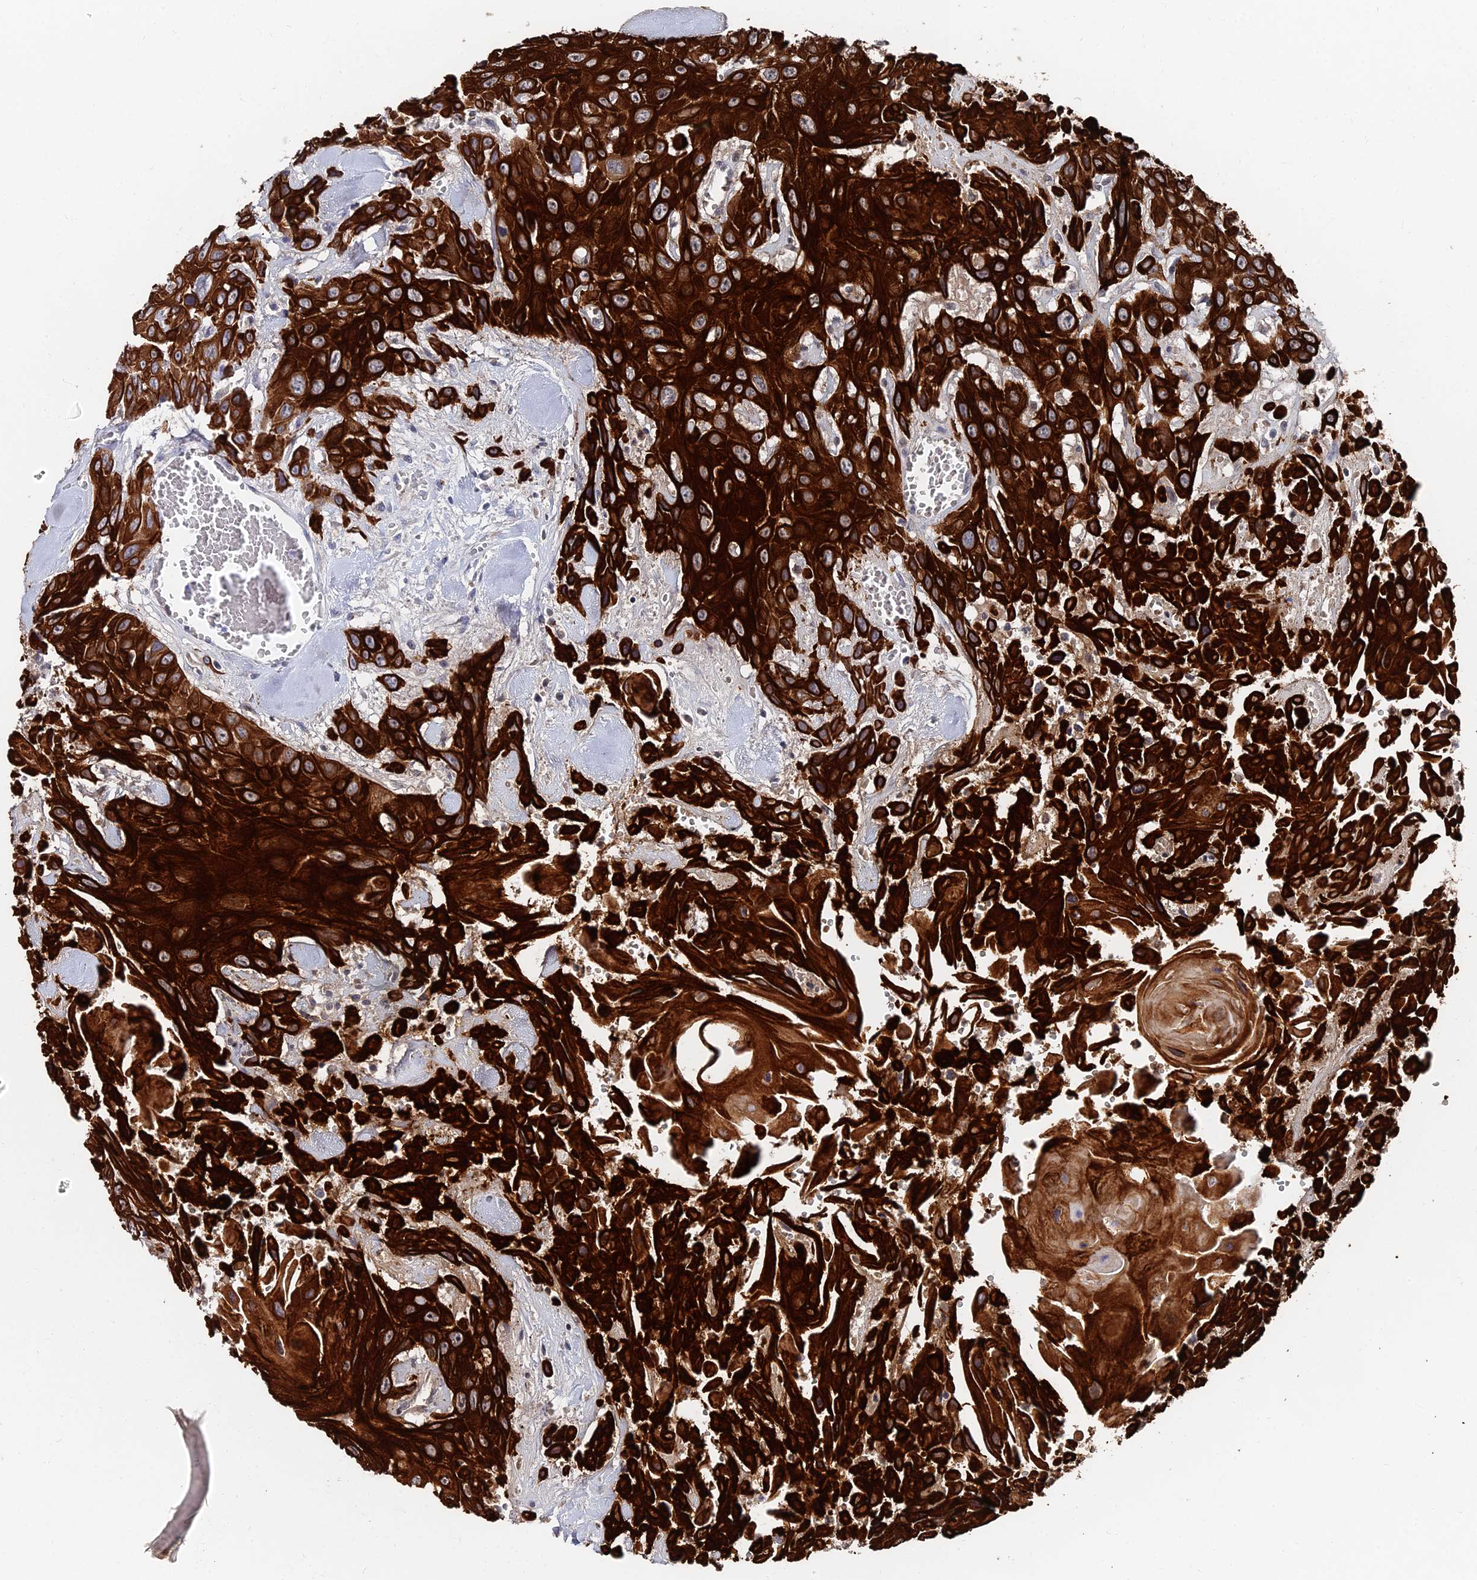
{"staining": {"intensity": "strong", "quantity": ">75%", "location": "cytoplasmic/membranous"}, "tissue": "head and neck cancer", "cell_type": "Tumor cells", "image_type": "cancer", "snomed": [{"axis": "morphology", "description": "Squamous cell carcinoma, NOS"}, {"axis": "topography", "description": "Head-Neck"}], "caption": "Brown immunohistochemical staining in human squamous cell carcinoma (head and neck) demonstrates strong cytoplasmic/membranous expression in about >75% of tumor cells.", "gene": "KRT17", "patient": {"sex": "male", "age": 81}}